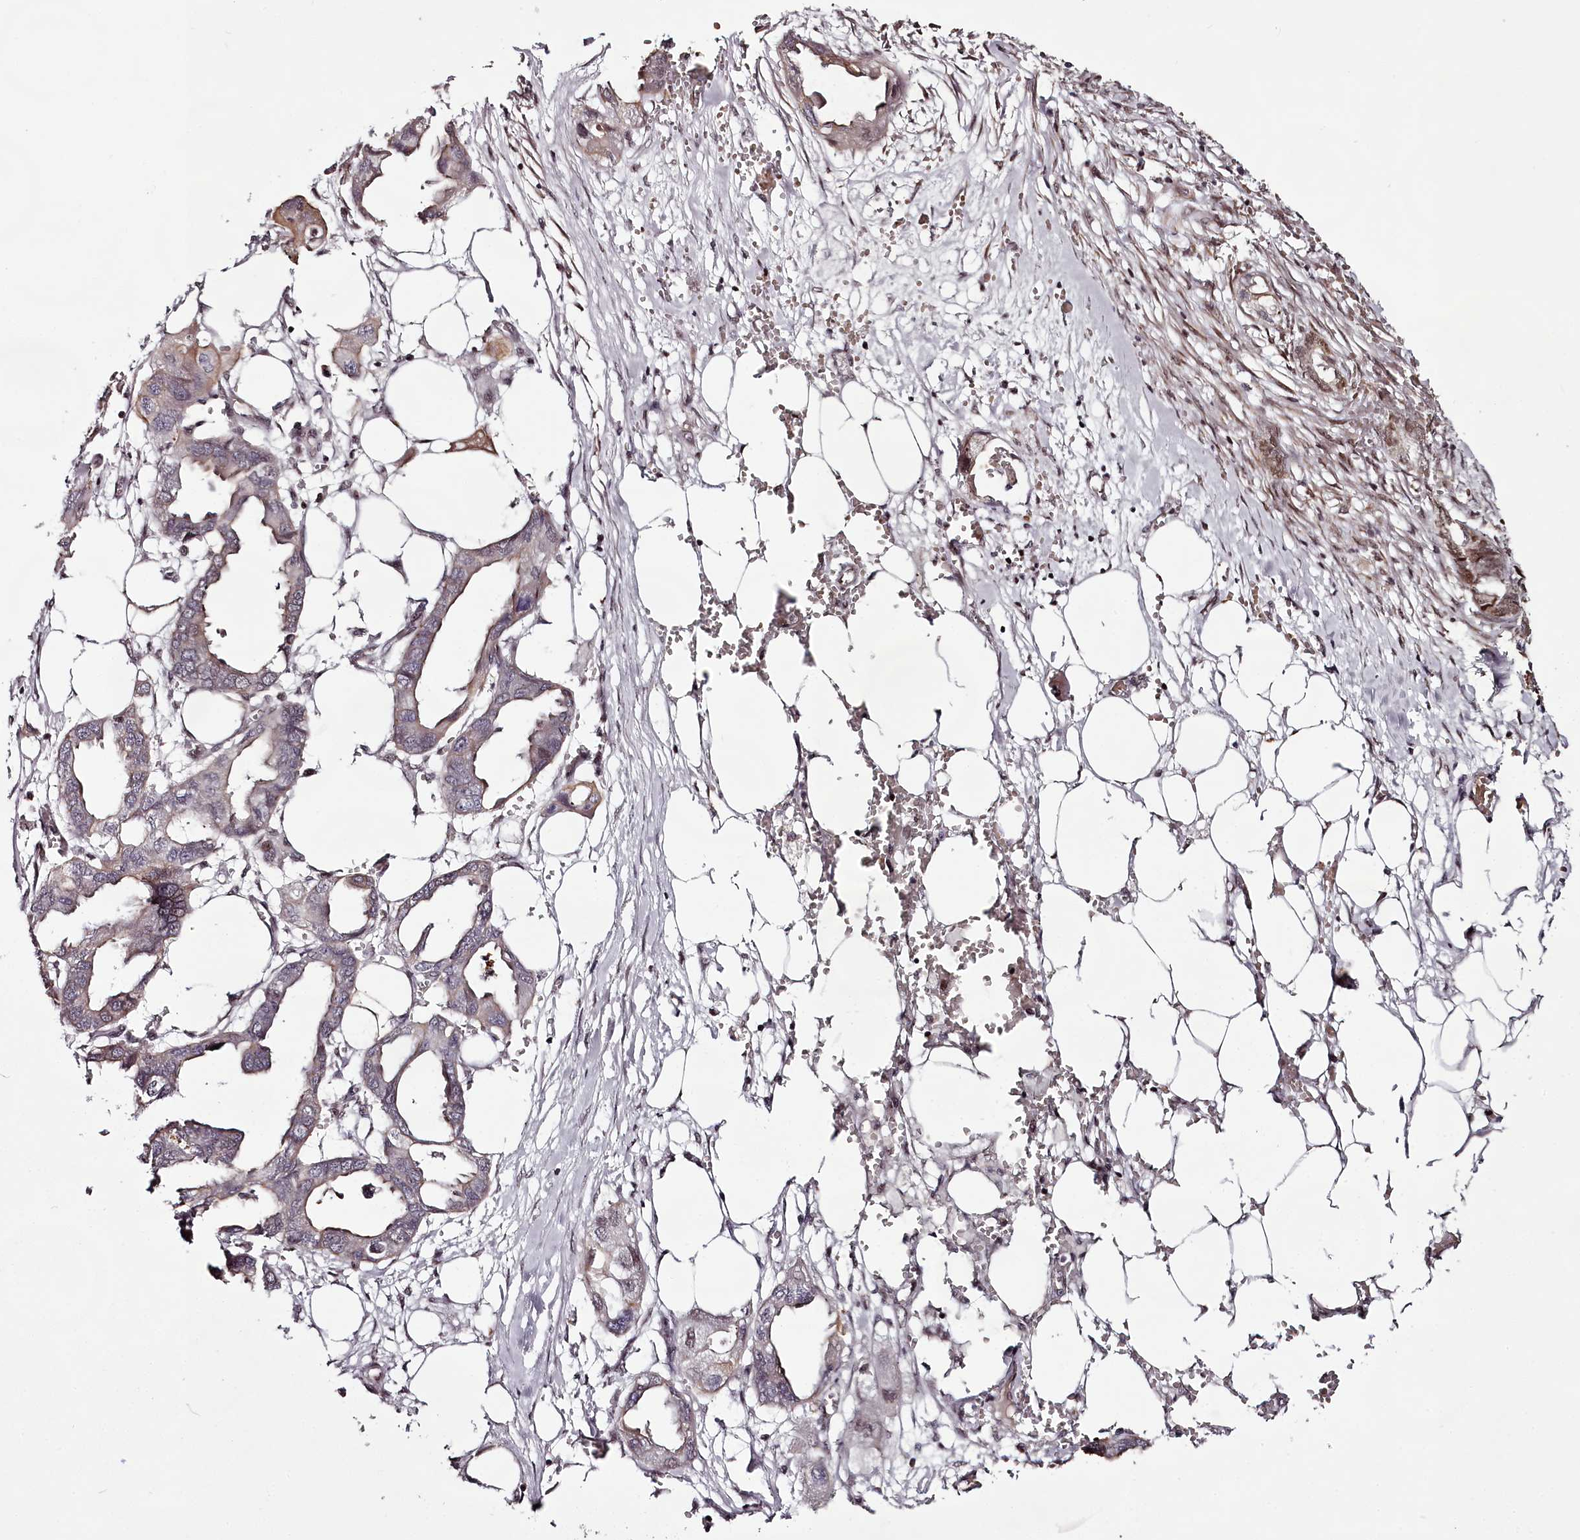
{"staining": {"intensity": "weak", "quantity": "25%-75%", "location": "cytoplasmic/membranous"}, "tissue": "endometrial cancer", "cell_type": "Tumor cells", "image_type": "cancer", "snomed": [{"axis": "morphology", "description": "Adenocarcinoma, NOS"}, {"axis": "morphology", "description": "Adenocarcinoma, metastatic, NOS"}, {"axis": "topography", "description": "Adipose tissue"}, {"axis": "topography", "description": "Endometrium"}], "caption": "A photomicrograph showing weak cytoplasmic/membranous positivity in about 25%-75% of tumor cells in endometrial cancer, as visualized by brown immunohistochemical staining.", "gene": "THYN1", "patient": {"sex": "female", "age": 67}}